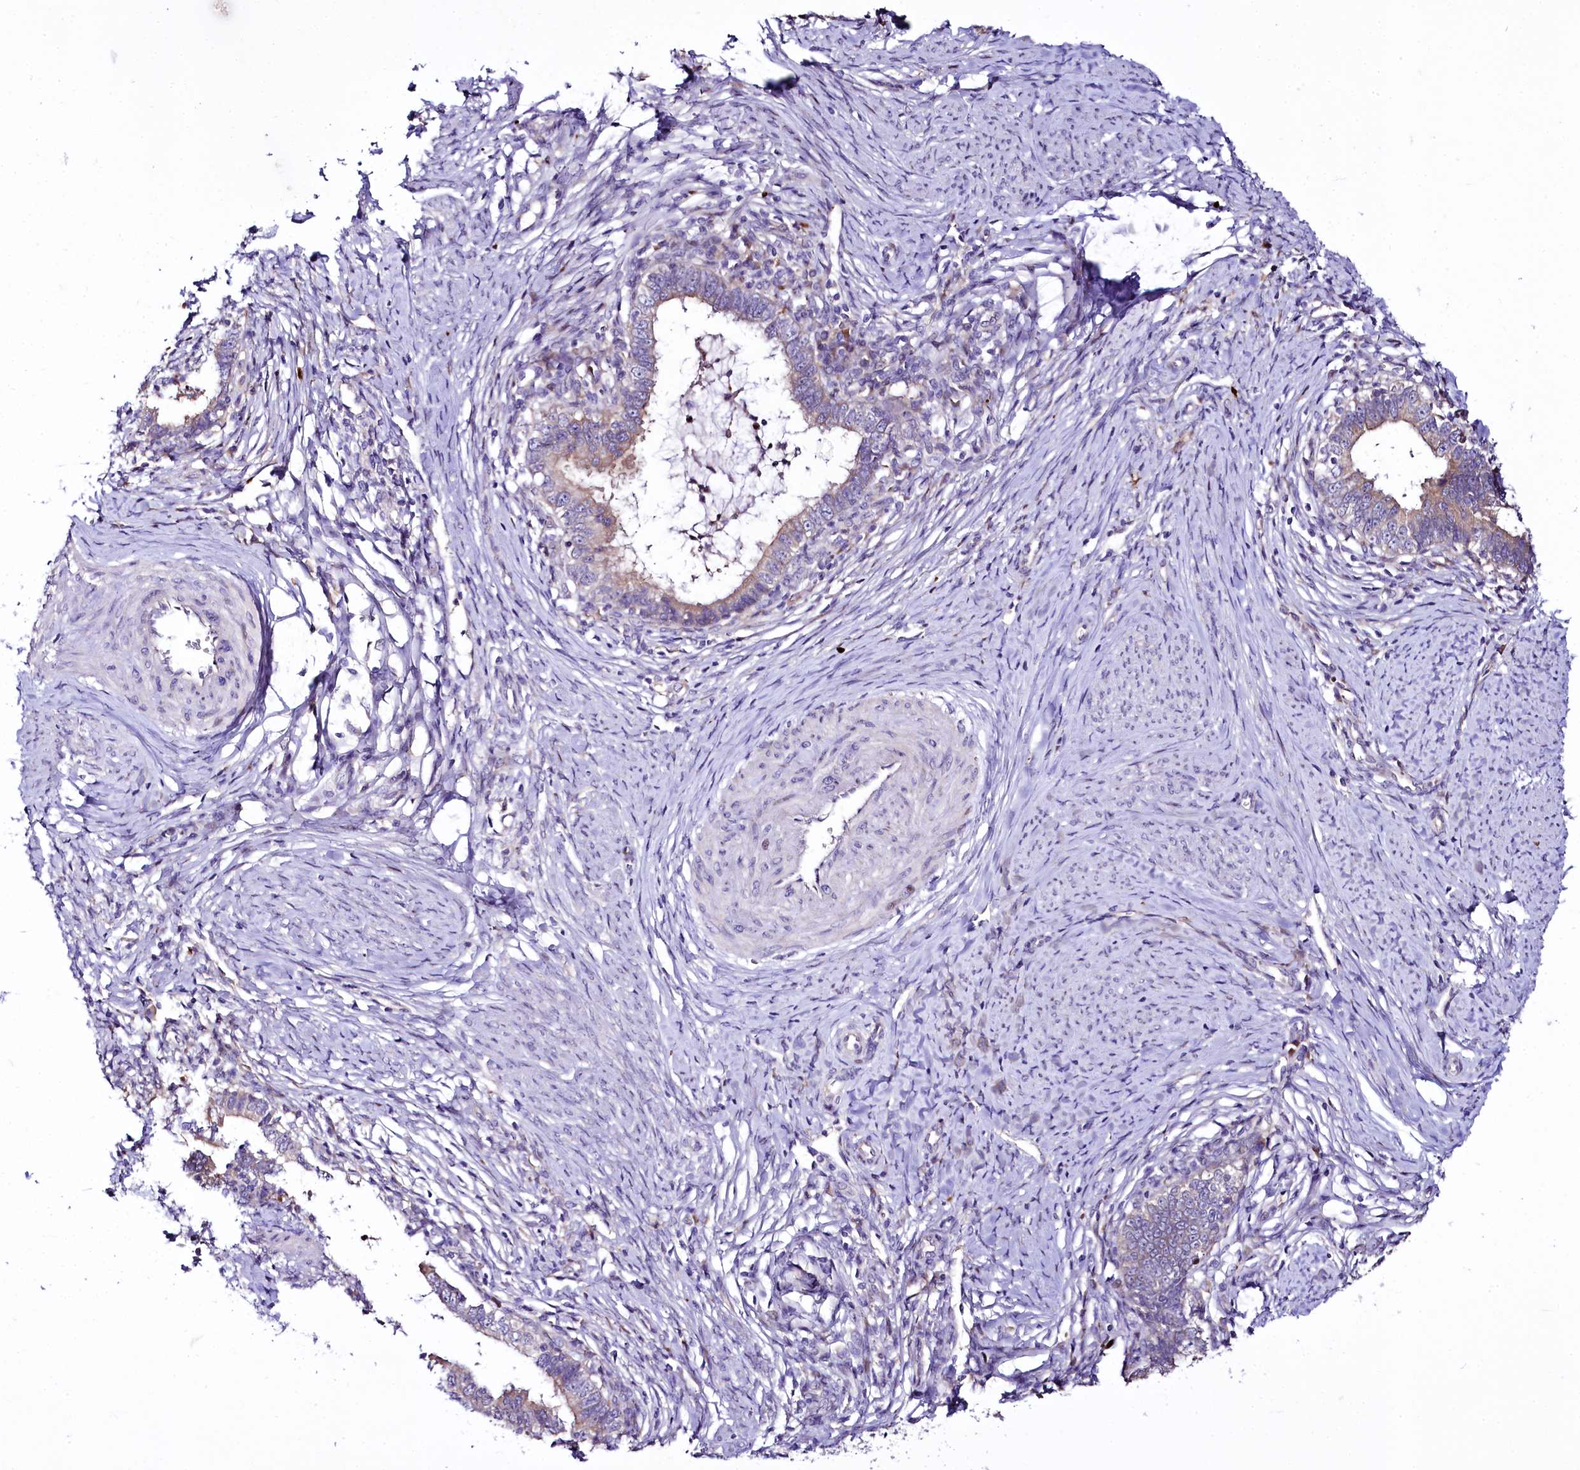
{"staining": {"intensity": "weak", "quantity": "25%-75%", "location": "cytoplasmic/membranous"}, "tissue": "cervical cancer", "cell_type": "Tumor cells", "image_type": "cancer", "snomed": [{"axis": "morphology", "description": "Adenocarcinoma, NOS"}, {"axis": "topography", "description": "Cervix"}], "caption": "This is a photomicrograph of immunohistochemistry (IHC) staining of cervical adenocarcinoma, which shows weak expression in the cytoplasmic/membranous of tumor cells.", "gene": "ZC3H12C", "patient": {"sex": "female", "age": 36}}